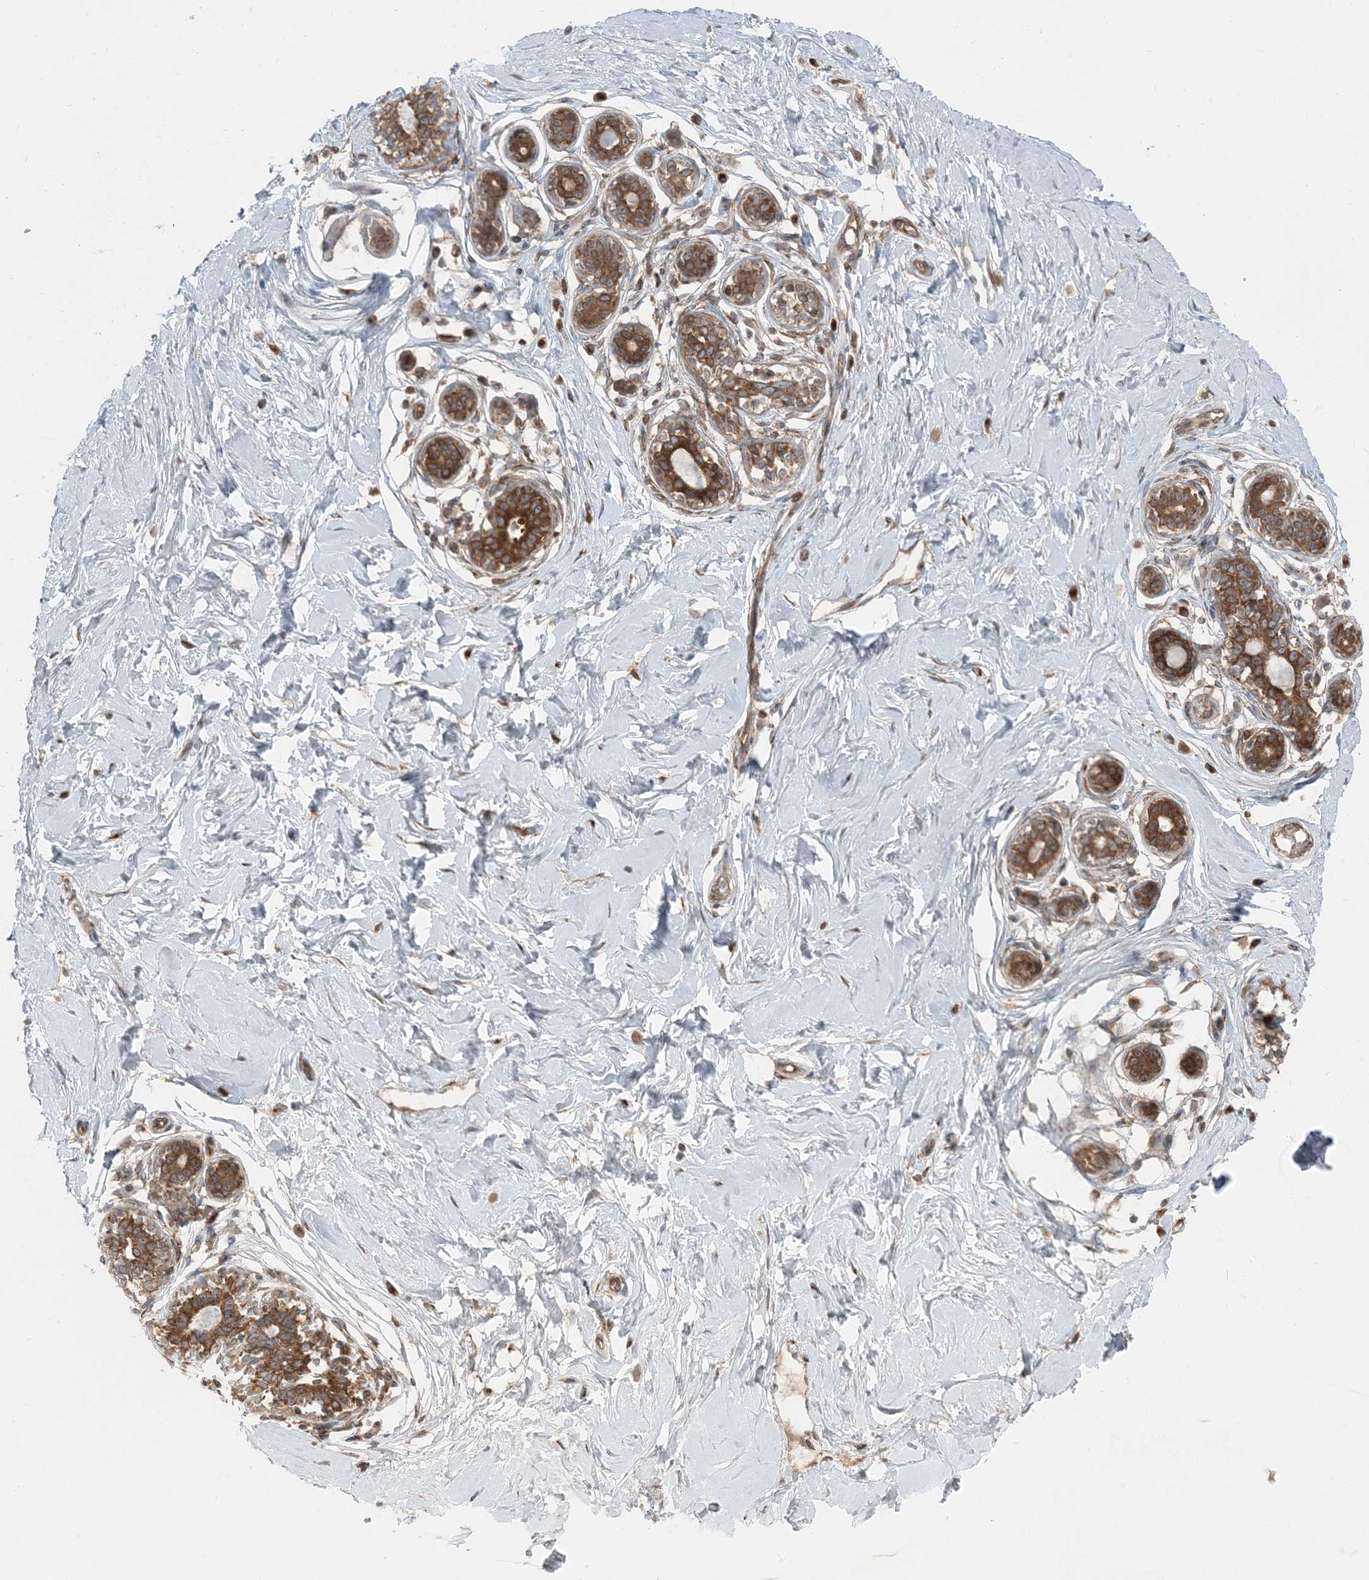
{"staining": {"intensity": "moderate", "quantity": ">75%", "location": "cytoplasmic/membranous"}, "tissue": "breast", "cell_type": "Adipocytes", "image_type": "normal", "snomed": [{"axis": "morphology", "description": "Normal tissue, NOS"}, {"axis": "morphology", "description": "Adenoma, NOS"}, {"axis": "topography", "description": "Breast"}], "caption": "Breast was stained to show a protein in brown. There is medium levels of moderate cytoplasmic/membranous expression in about >75% of adipocytes. (Stains: DAB in brown, nuclei in blue, Microscopy: brightfield microscopy at high magnification).", "gene": "RAB3GAP1", "patient": {"sex": "female", "age": 23}}